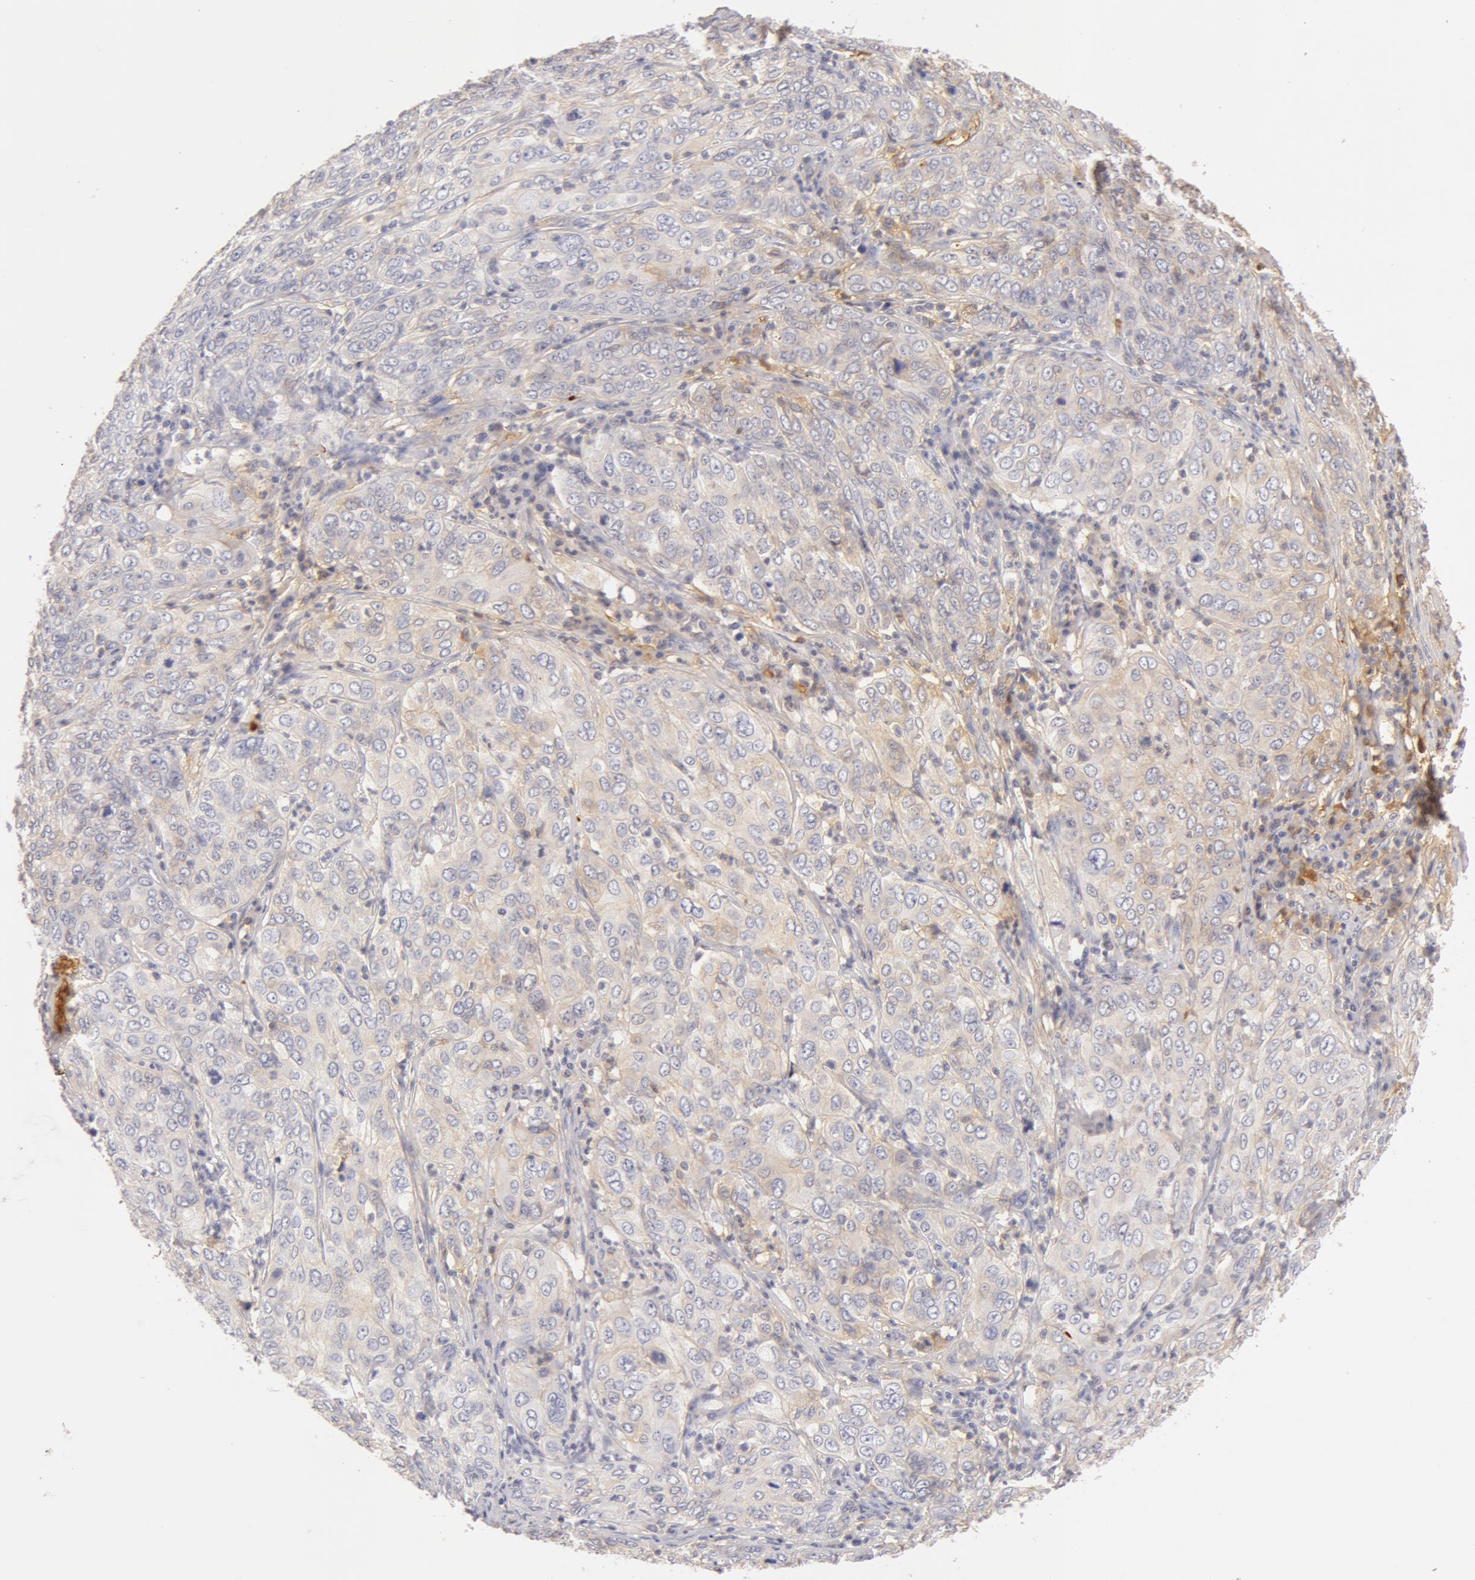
{"staining": {"intensity": "negative", "quantity": "none", "location": "none"}, "tissue": "cervical cancer", "cell_type": "Tumor cells", "image_type": "cancer", "snomed": [{"axis": "morphology", "description": "Squamous cell carcinoma, NOS"}, {"axis": "topography", "description": "Cervix"}], "caption": "Immunohistochemistry (IHC) micrograph of neoplastic tissue: squamous cell carcinoma (cervical) stained with DAB (3,3'-diaminobenzidine) shows no significant protein expression in tumor cells.", "gene": "AHSG", "patient": {"sex": "female", "age": 38}}